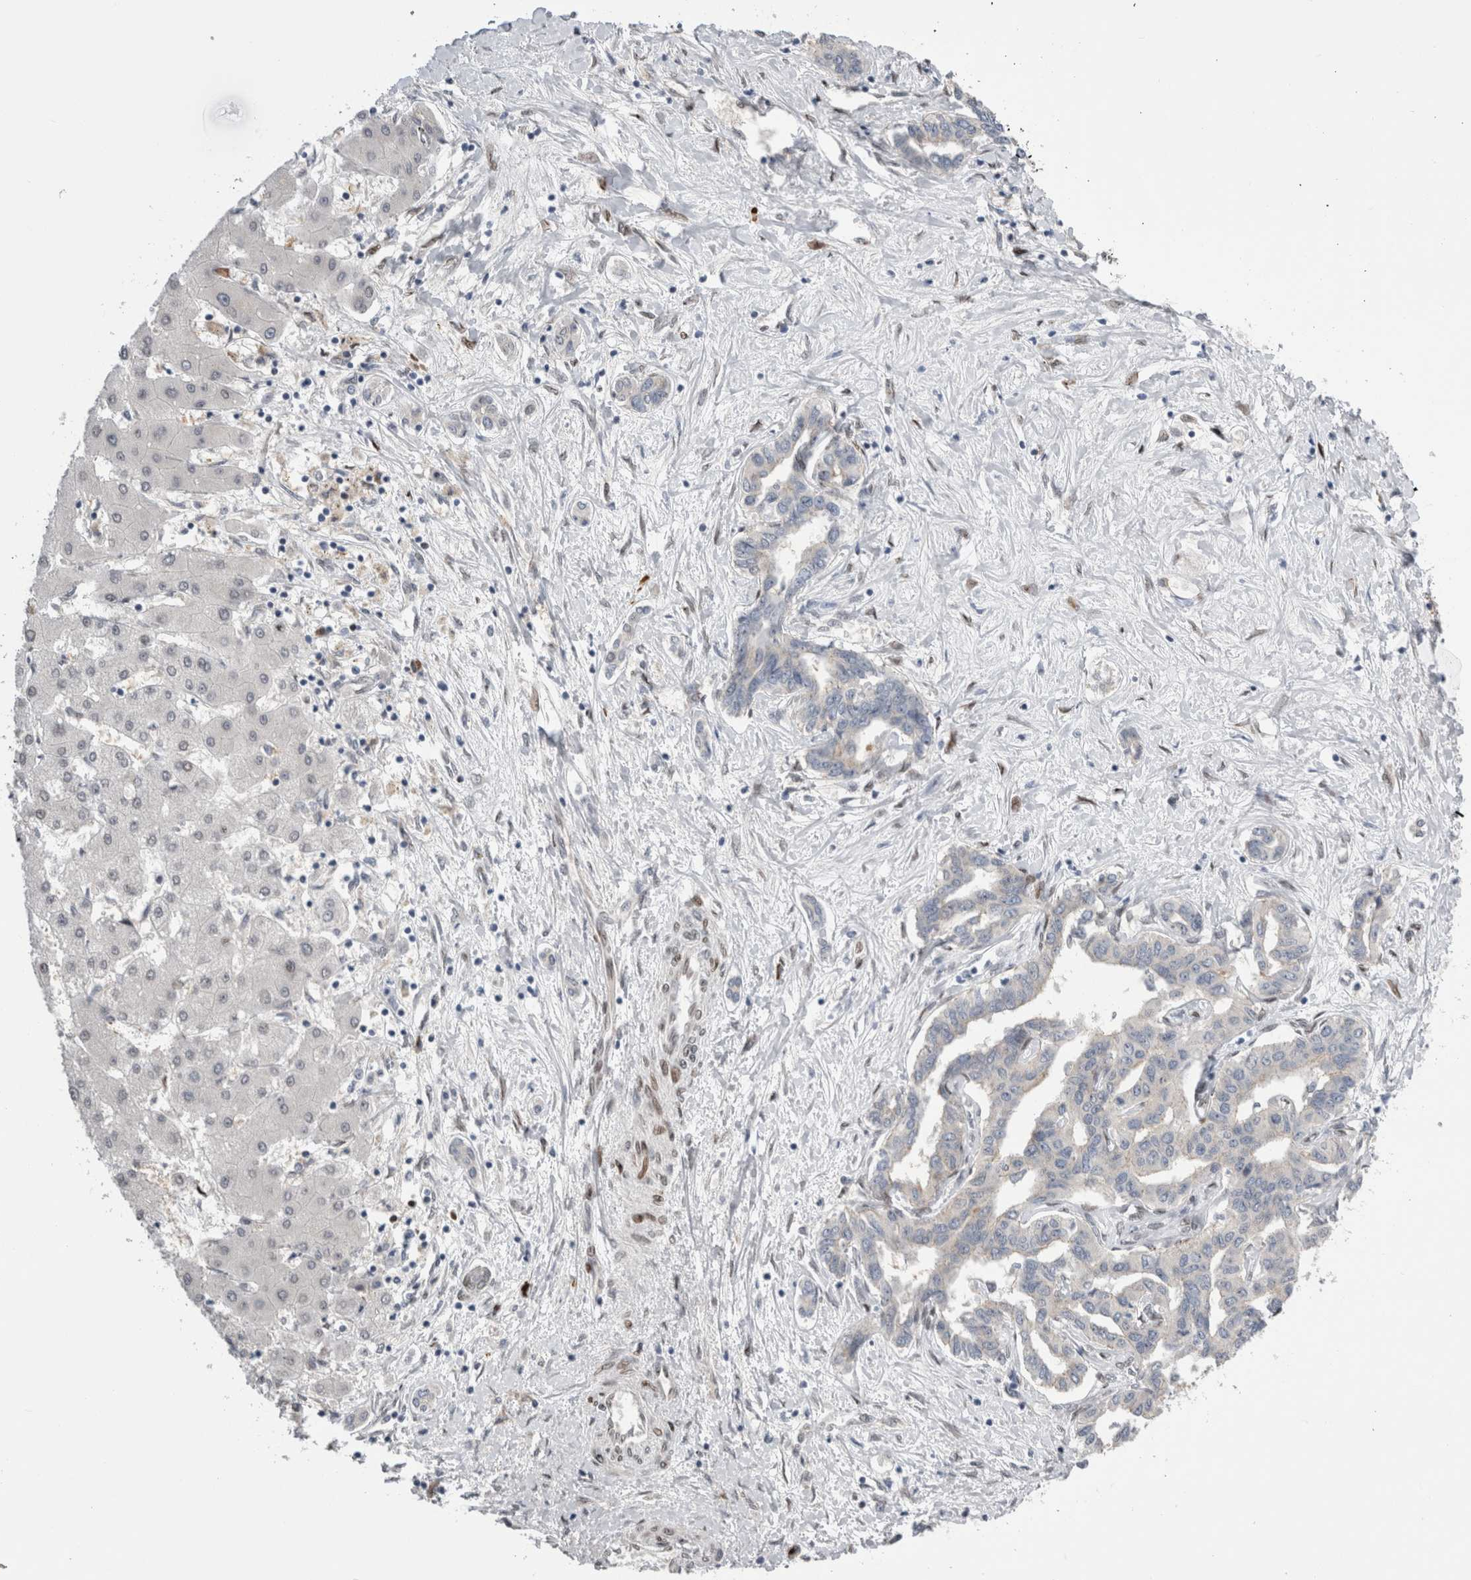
{"staining": {"intensity": "negative", "quantity": "none", "location": "none"}, "tissue": "liver cancer", "cell_type": "Tumor cells", "image_type": "cancer", "snomed": [{"axis": "morphology", "description": "Cholangiocarcinoma"}, {"axis": "topography", "description": "Liver"}], "caption": "IHC of human liver cancer (cholangiocarcinoma) reveals no staining in tumor cells.", "gene": "DMTN", "patient": {"sex": "male", "age": 59}}